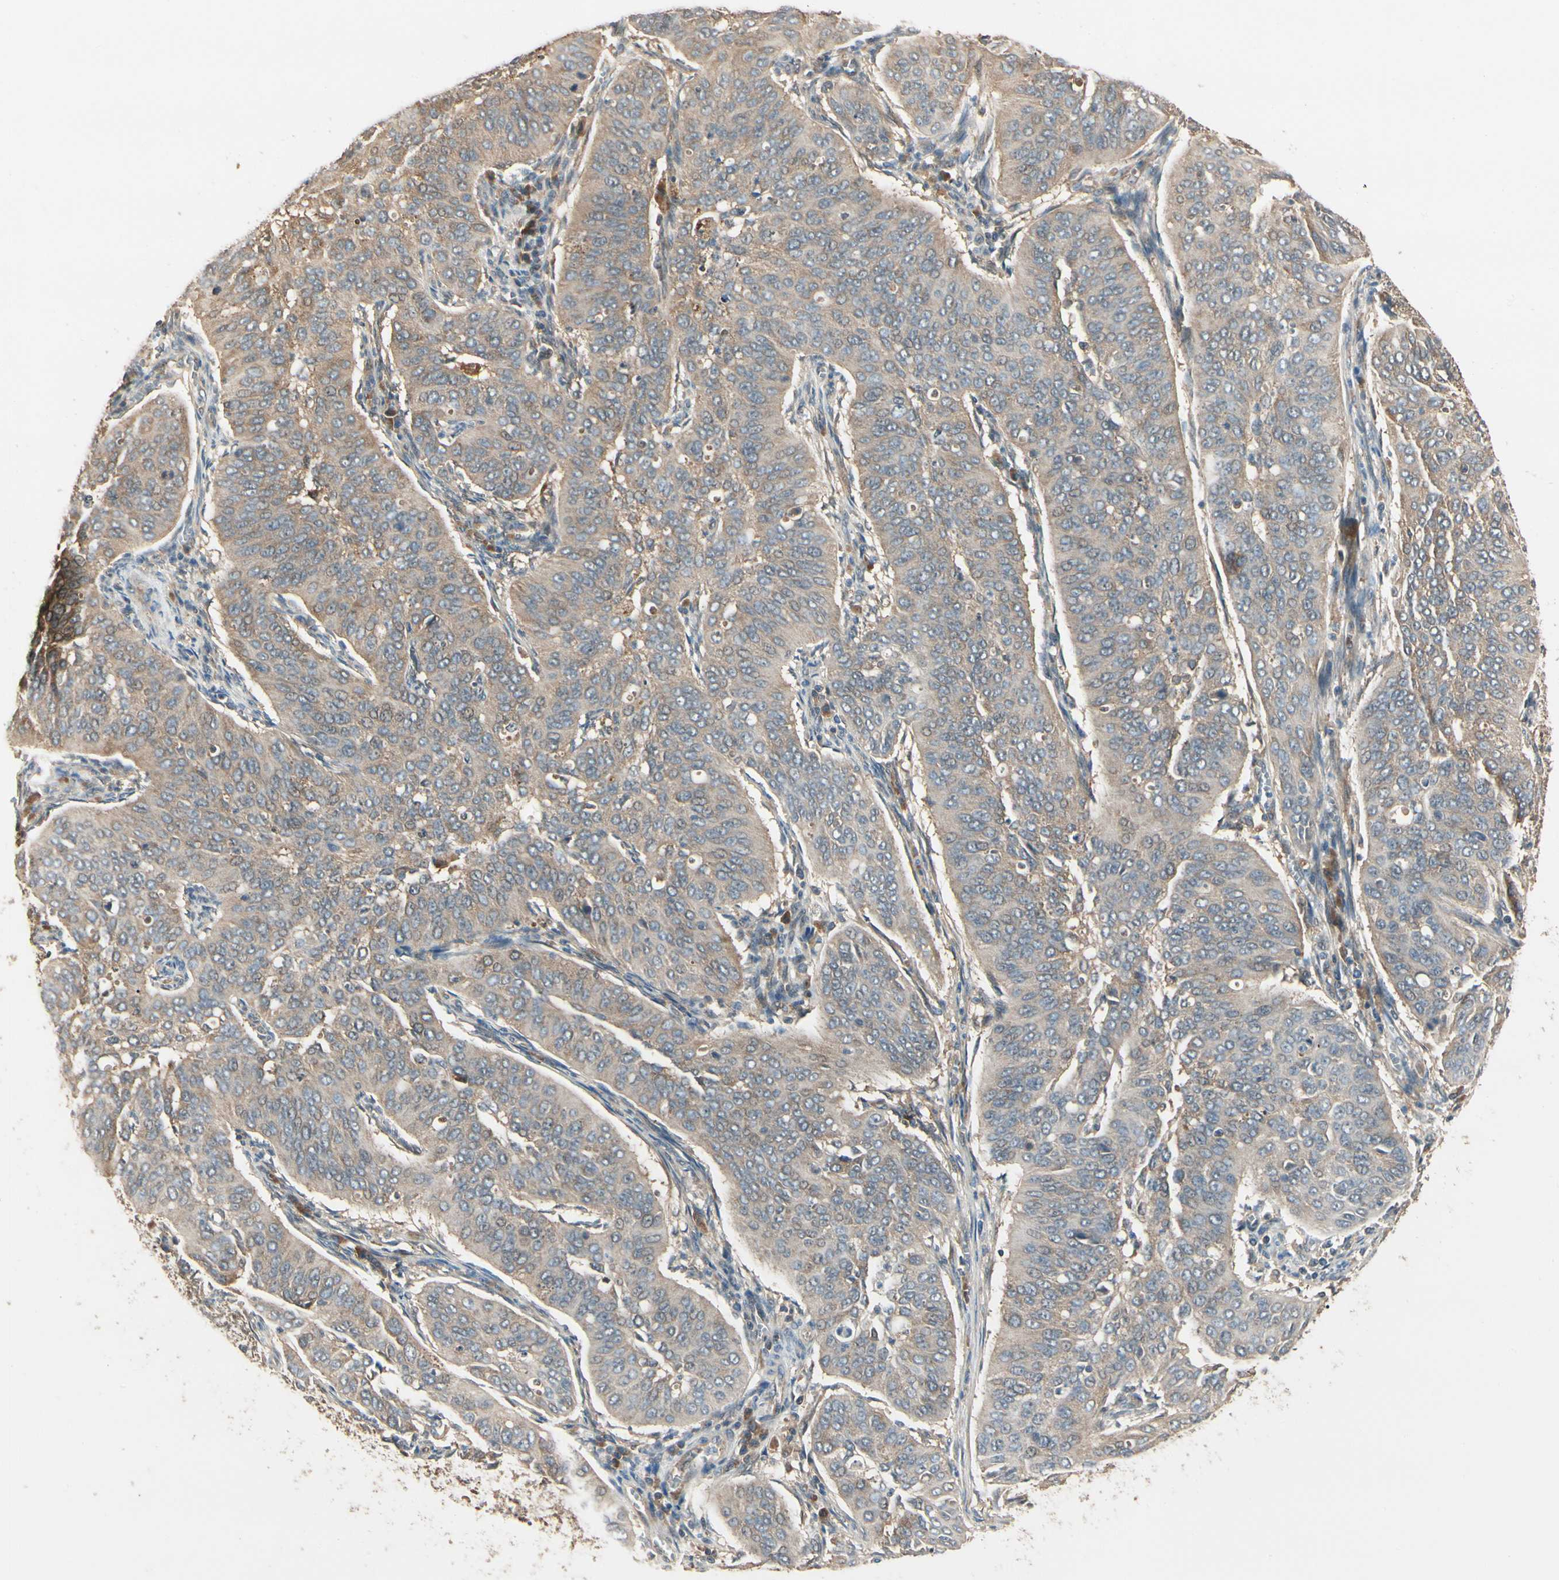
{"staining": {"intensity": "moderate", "quantity": ">75%", "location": "cytoplasmic/membranous"}, "tissue": "cervical cancer", "cell_type": "Tumor cells", "image_type": "cancer", "snomed": [{"axis": "morphology", "description": "Normal tissue, NOS"}, {"axis": "morphology", "description": "Squamous cell carcinoma, NOS"}, {"axis": "topography", "description": "Cervix"}], "caption": "Immunohistochemical staining of human cervical squamous cell carcinoma reveals moderate cytoplasmic/membranous protein staining in about >75% of tumor cells. (Stains: DAB in brown, nuclei in blue, Microscopy: brightfield microscopy at high magnification).", "gene": "CCT7", "patient": {"sex": "female", "age": 39}}